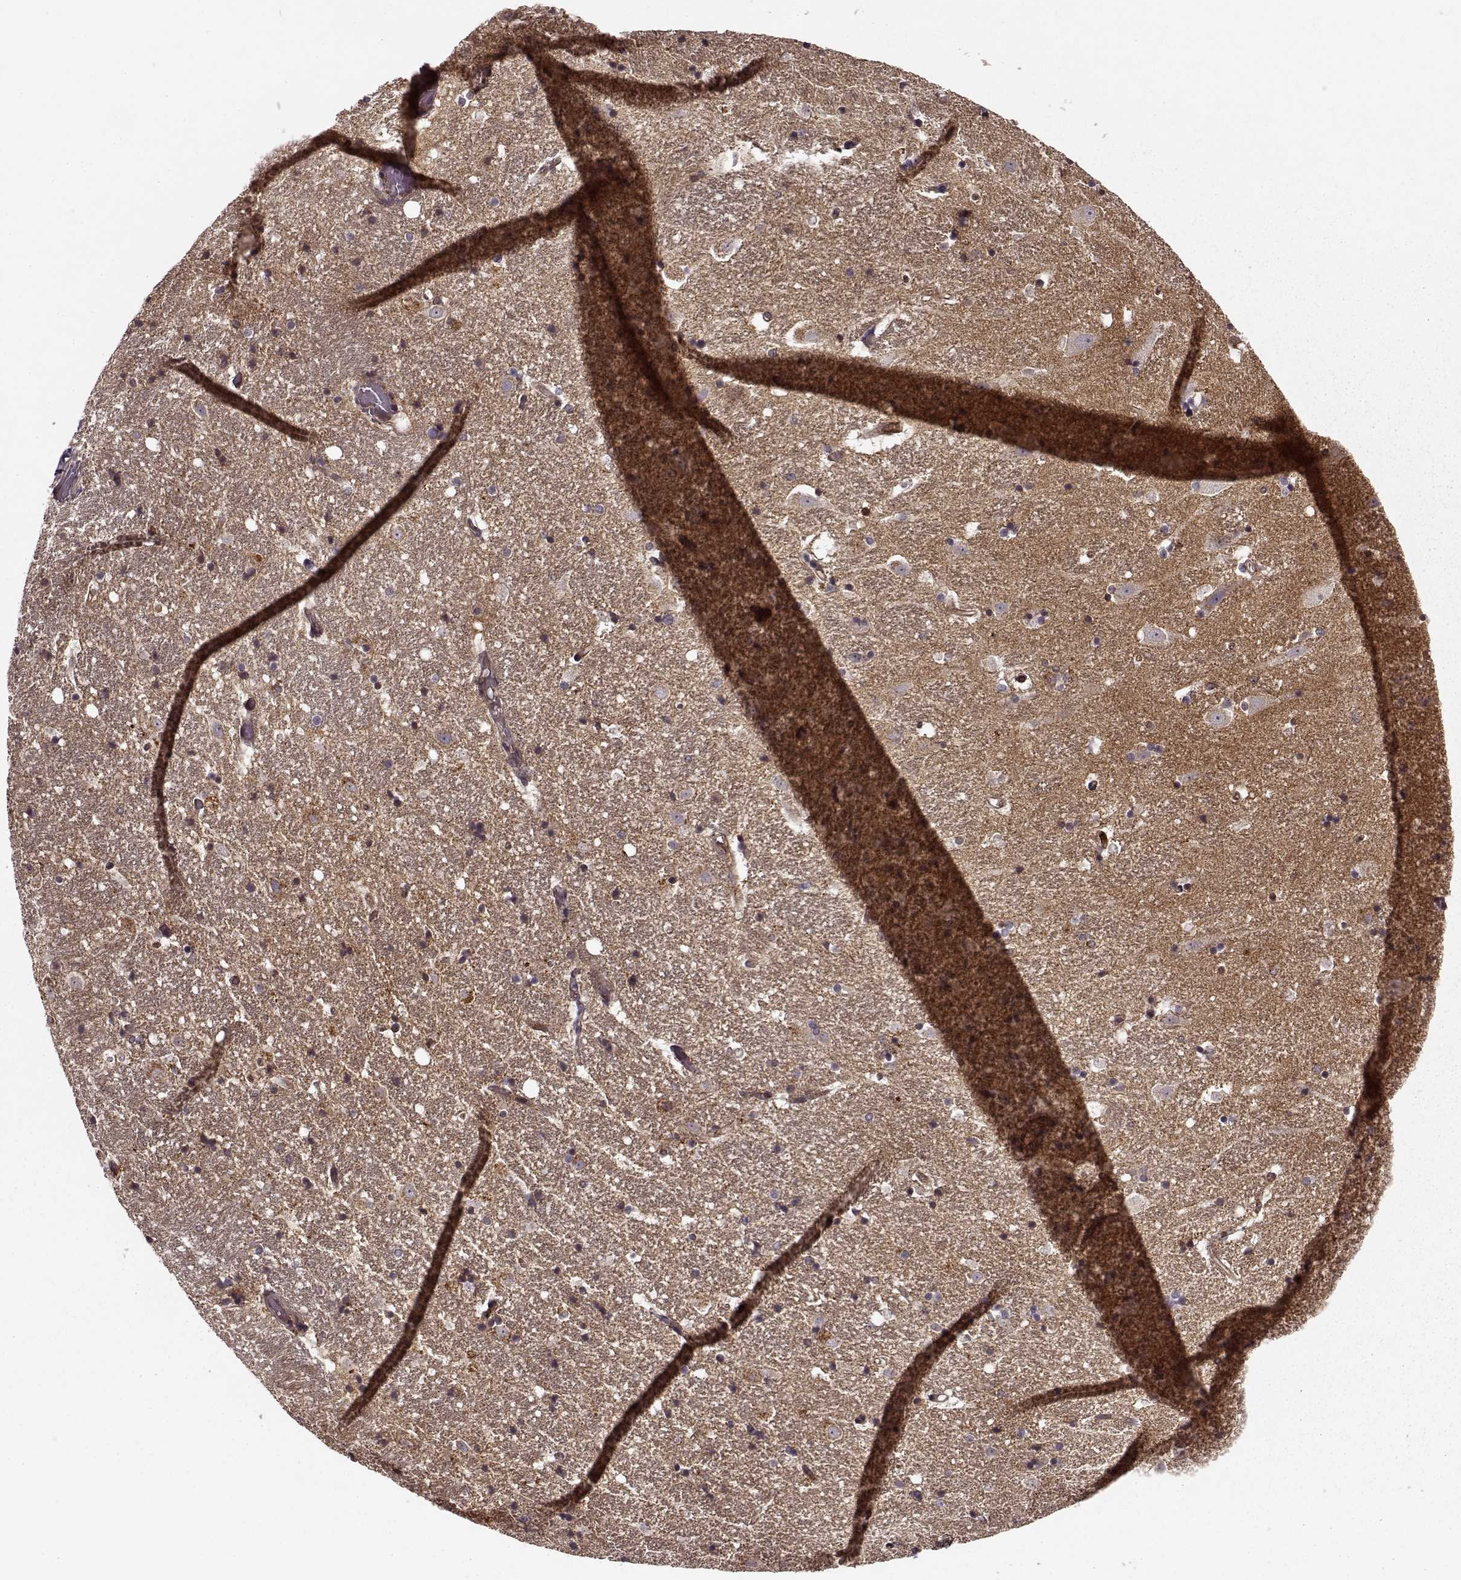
{"staining": {"intensity": "negative", "quantity": "none", "location": "none"}, "tissue": "hippocampus", "cell_type": "Glial cells", "image_type": "normal", "snomed": [{"axis": "morphology", "description": "Normal tissue, NOS"}, {"axis": "topography", "description": "Hippocampus"}], "caption": "IHC image of benign hippocampus stained for a protein (brown), which demonstrates no positivity in glial cells. Nuclei are stained in blue.", "gene": "IFRD2", "patient": {"sex": "male", "age": 49}}